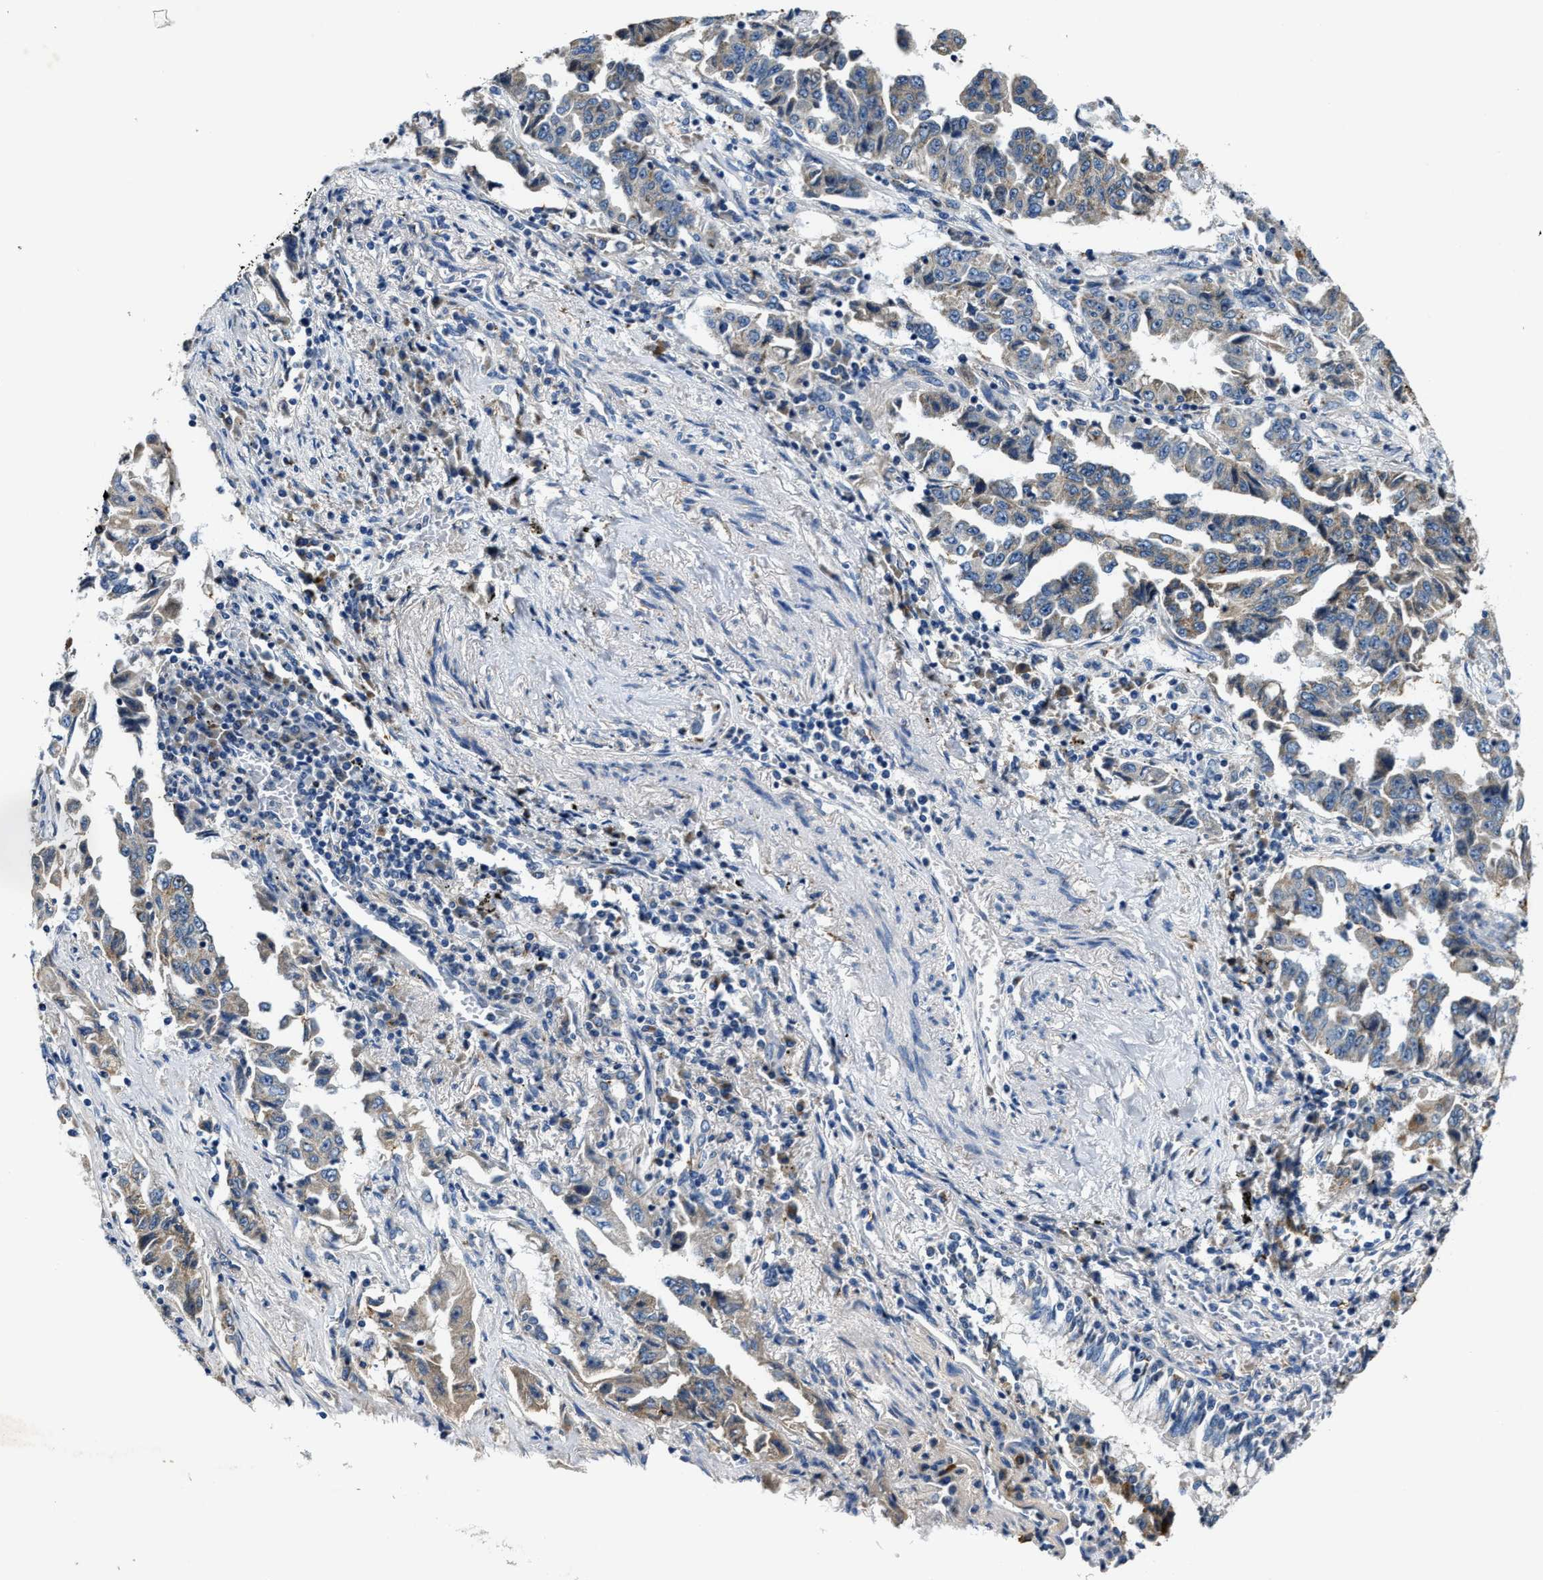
{"staining": {"intensity": "weak", "quantity": "<25%", "location": "cytoplasmic/membranous"}, "tissue": "lung cancer", "cell_type": "Tumor cells", "image_type": "cancer", "snomed": [{"axis": "morphology", "description": "Adenocarcinoma, NOS"}, {"axis": "topography", "description": "Lung"}], "caption": "Tumor cells show no significant protein expression in lung cancer (adenocarcinoma). (Immunohistochemistry (ihc), brightfield microscopy, high magnification).", "gene": "SLC25A25", "patient": {"sex": "female", "age": 51}}